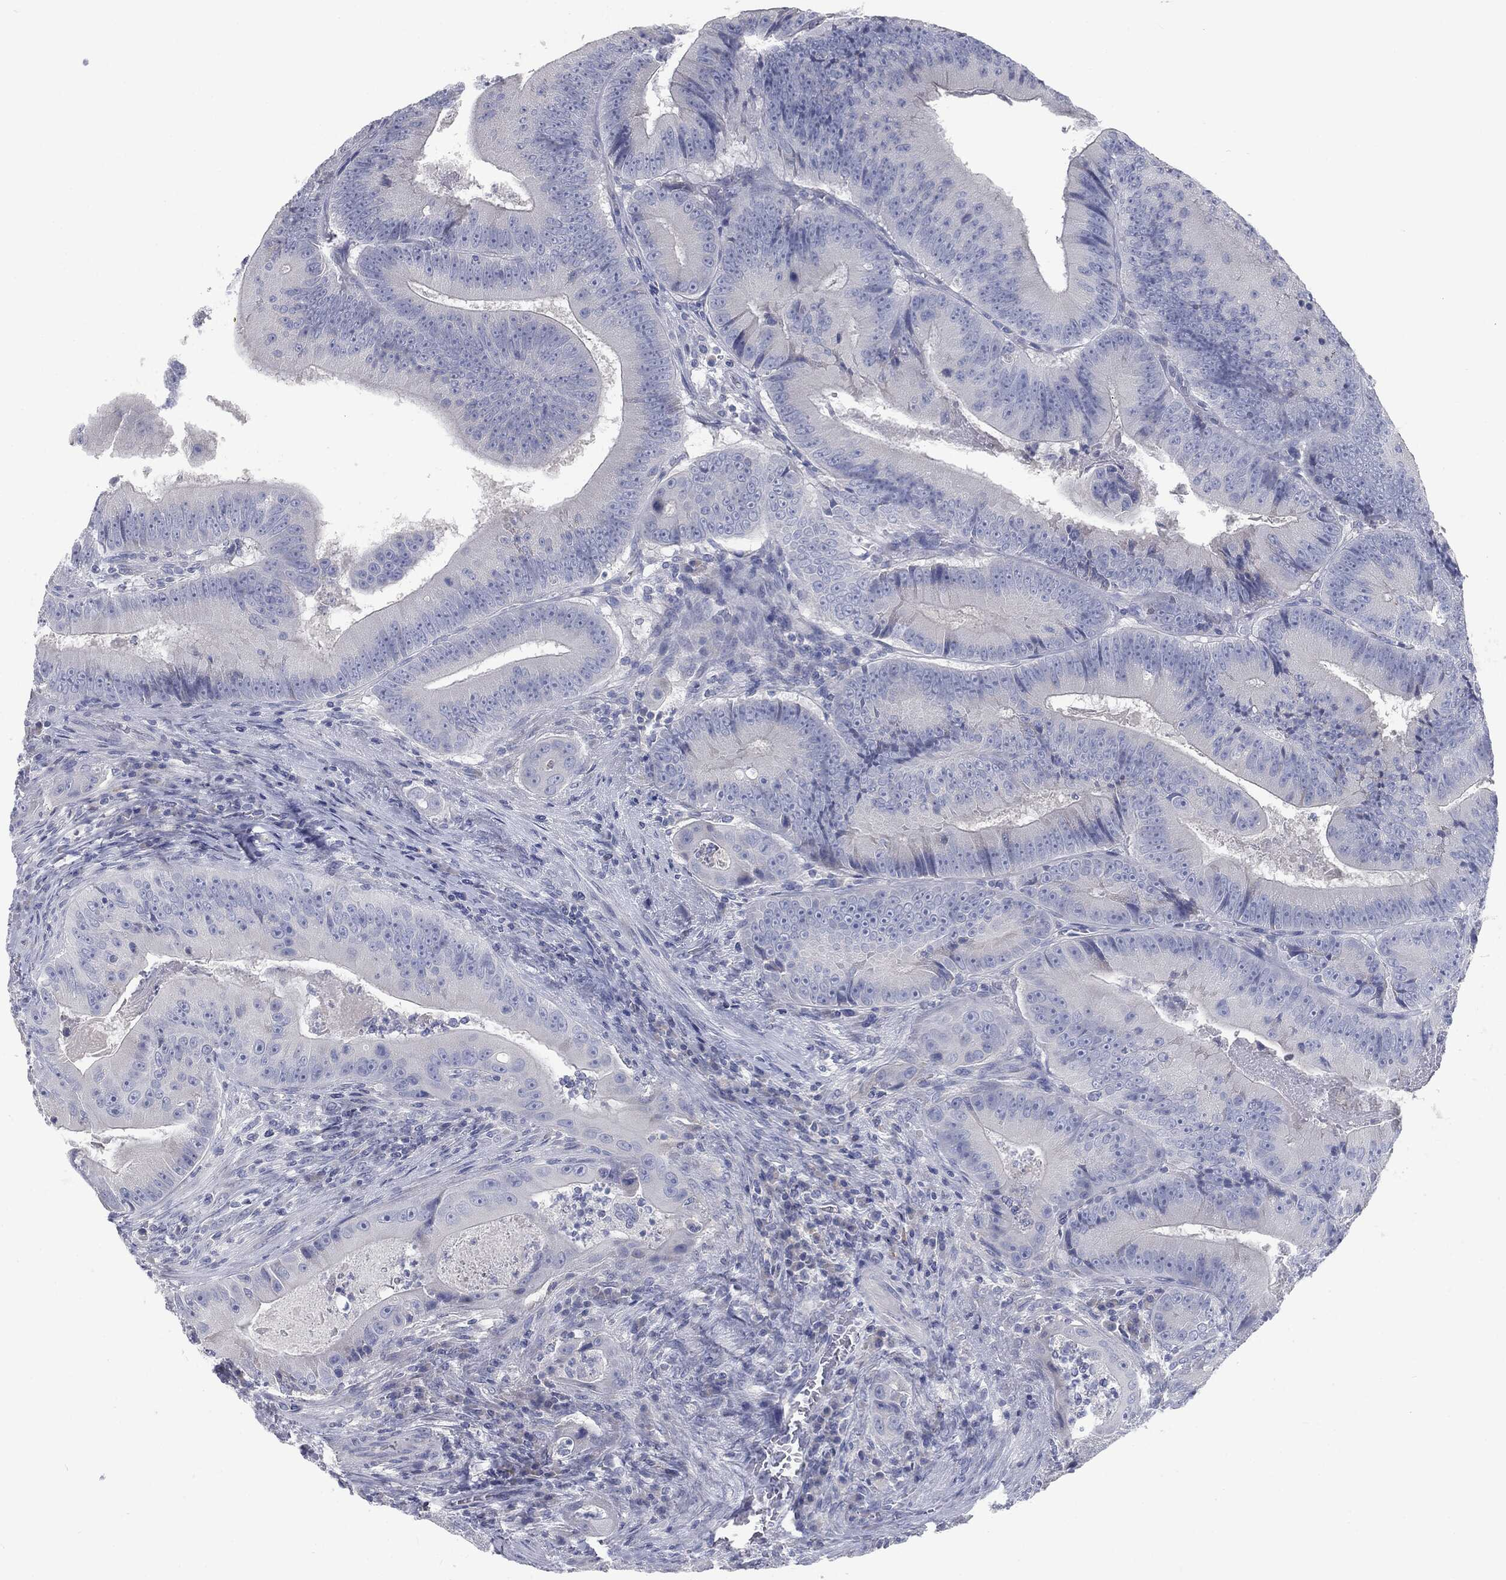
{"staining": {"intensity": "negative", "quantity": "none", "location": "none"}, "tissue": "colorectal cancer", "cell_type": "Tumor cells", "image_type": "cancer", "snomed": [{"axis": "morphology", "description": "Adenocarcinoma, NOS"}, {"axis": "topography", "description": "Colon"}], "caption": "A high-resolution histopathology image shows IHC staining of colorectal cancer (adenocarcinoma), which demonstrates no significant expression in tumor cells.", "gene": "CAV3", "patient": {"sex": "female", "age": 86}}